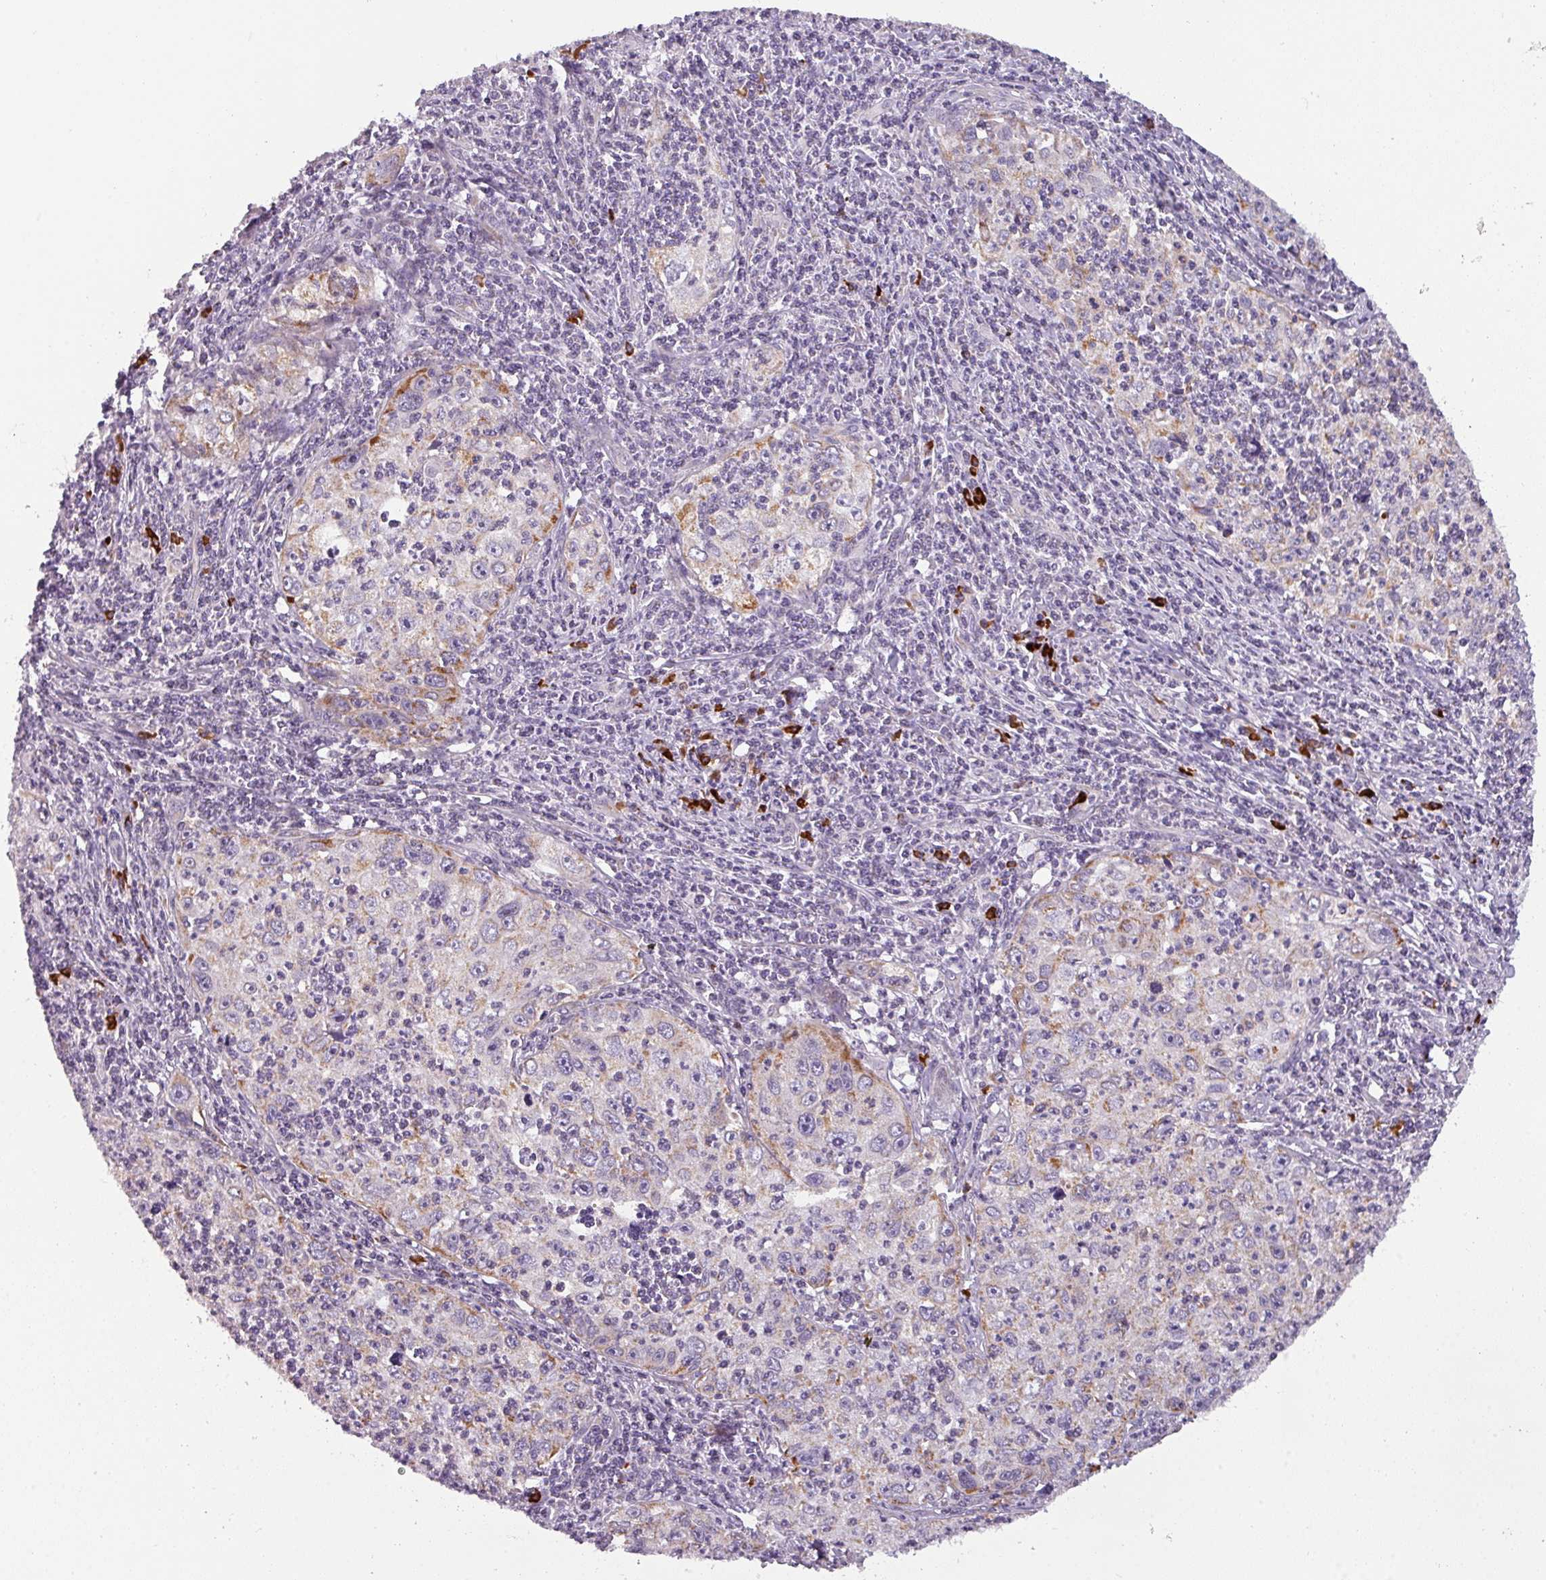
{"staining": {"intensity": "moderate", "quantity": "25%-75%", "location": "cytoplasmic/membranous"}, "tissue": "cervical cancer", "cell_type": "Tumor cells", "image_type": "cancer", "snomed": [{"axis": "morphology", "description": "Squamous cell carcinoma, NOS"}, {"axis": "topography", "description": "Cervix"}], "caption": "Immunohistochemistry (DAB) staining of human cervical cancer (squamous cell carcinoma) demonstrates moderate cytoplasmic/membranous protein positivity in approximately 25%-75% of tumor cells. (IHC, brightfield microscopy, high magnification).", "gene": "C2orf68", "patient": {"sex": "female", "age": 30}}